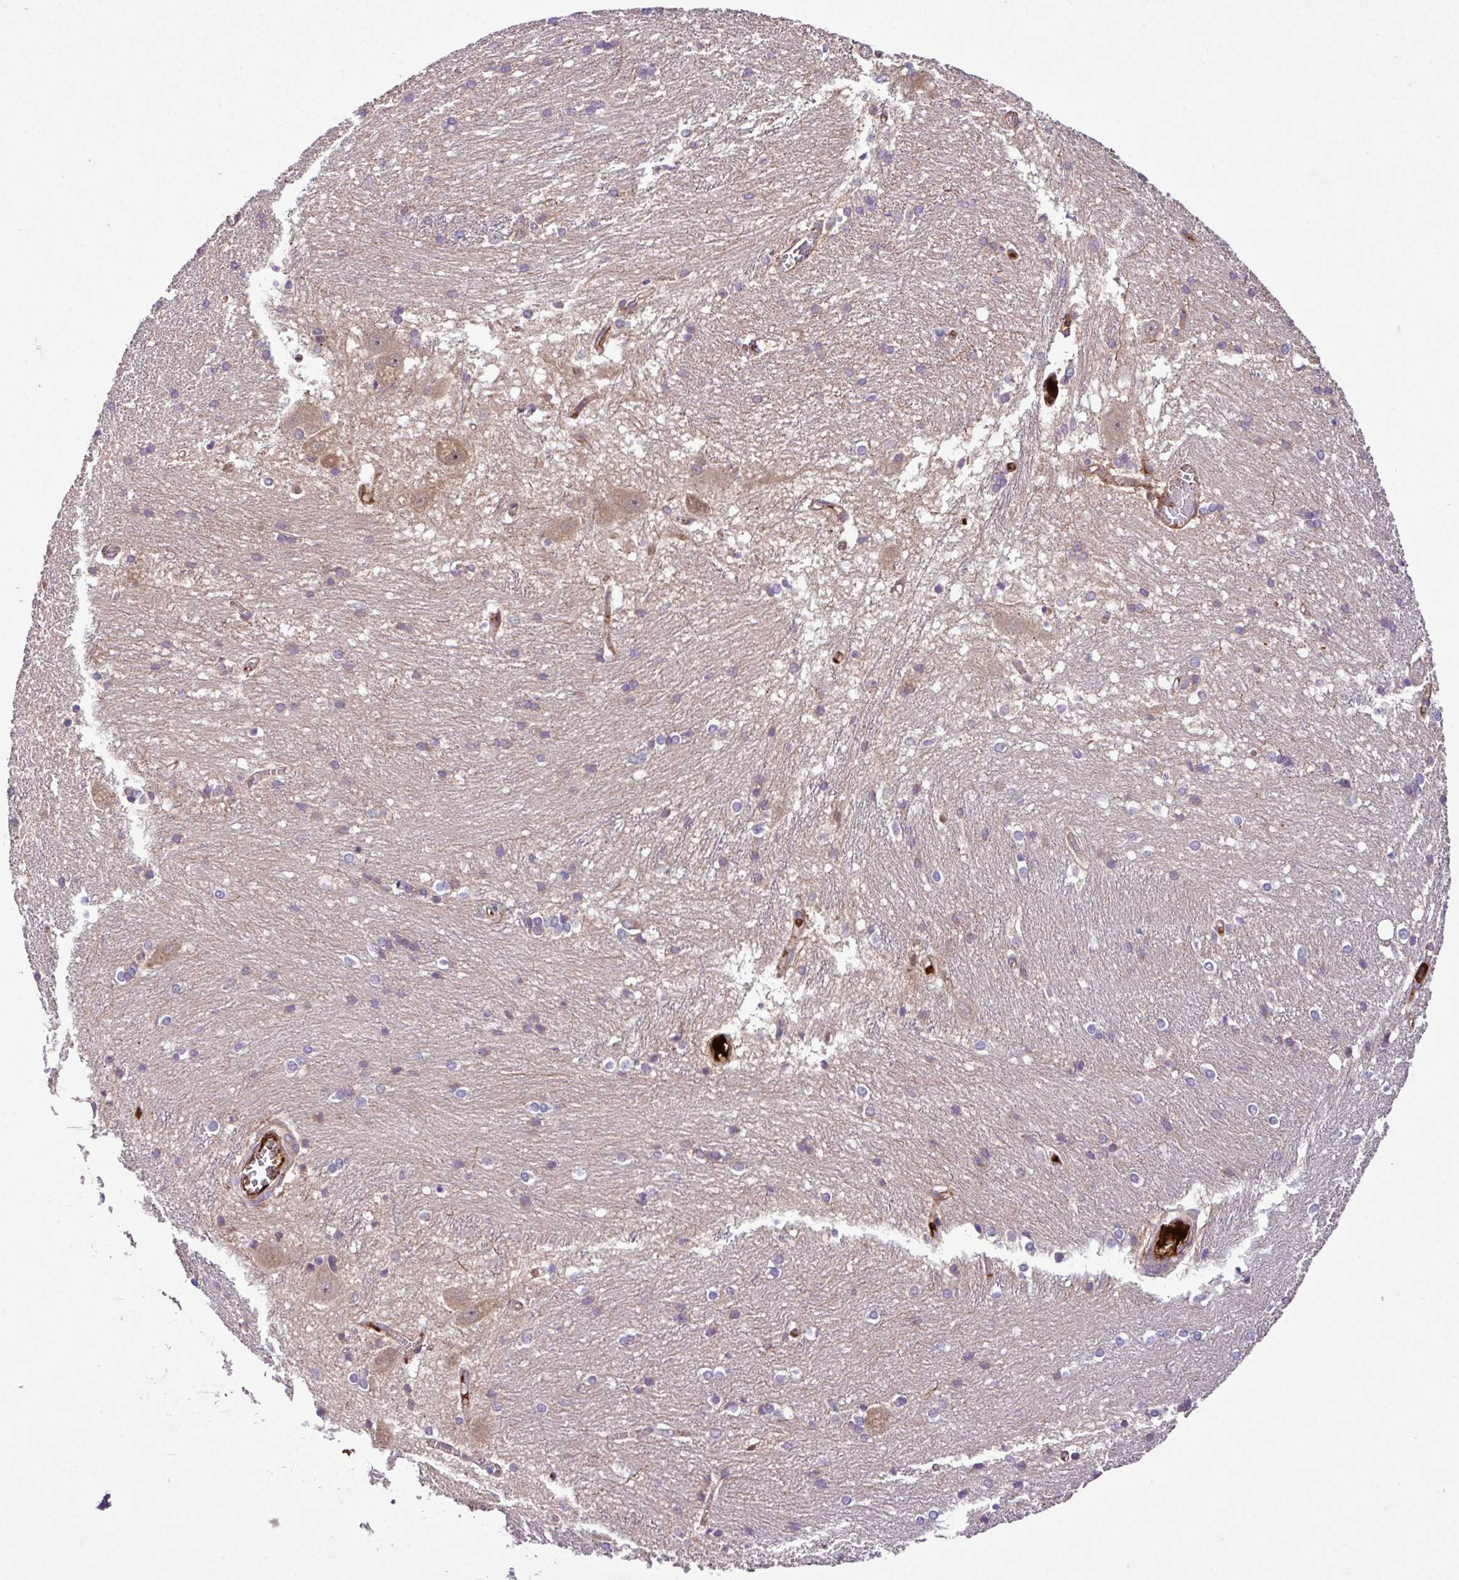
{"staining": {"intensity": "negative", "quantity": "none", "location": "none"}, "tissue": "caudate", "cell_type": "Glial cells", "image_type": "normal", "snomed": [{"axis": "morphology", "description": "Normal tissue, NOS"}, {"axis": "topography", "description": "Lateral ventricle wall"}], "caption": "Image shows no protein expression in glial cells of normal caudate. (Stains: DAB (3,3'-diaminobenzidine) immunohistochemistry (IHC) with hematoxylin counter stain, Microscopy: brightfield microscopy at high magnification).", "gene": "ZNF266", "patient": {"sex": "male", "age": 37}}